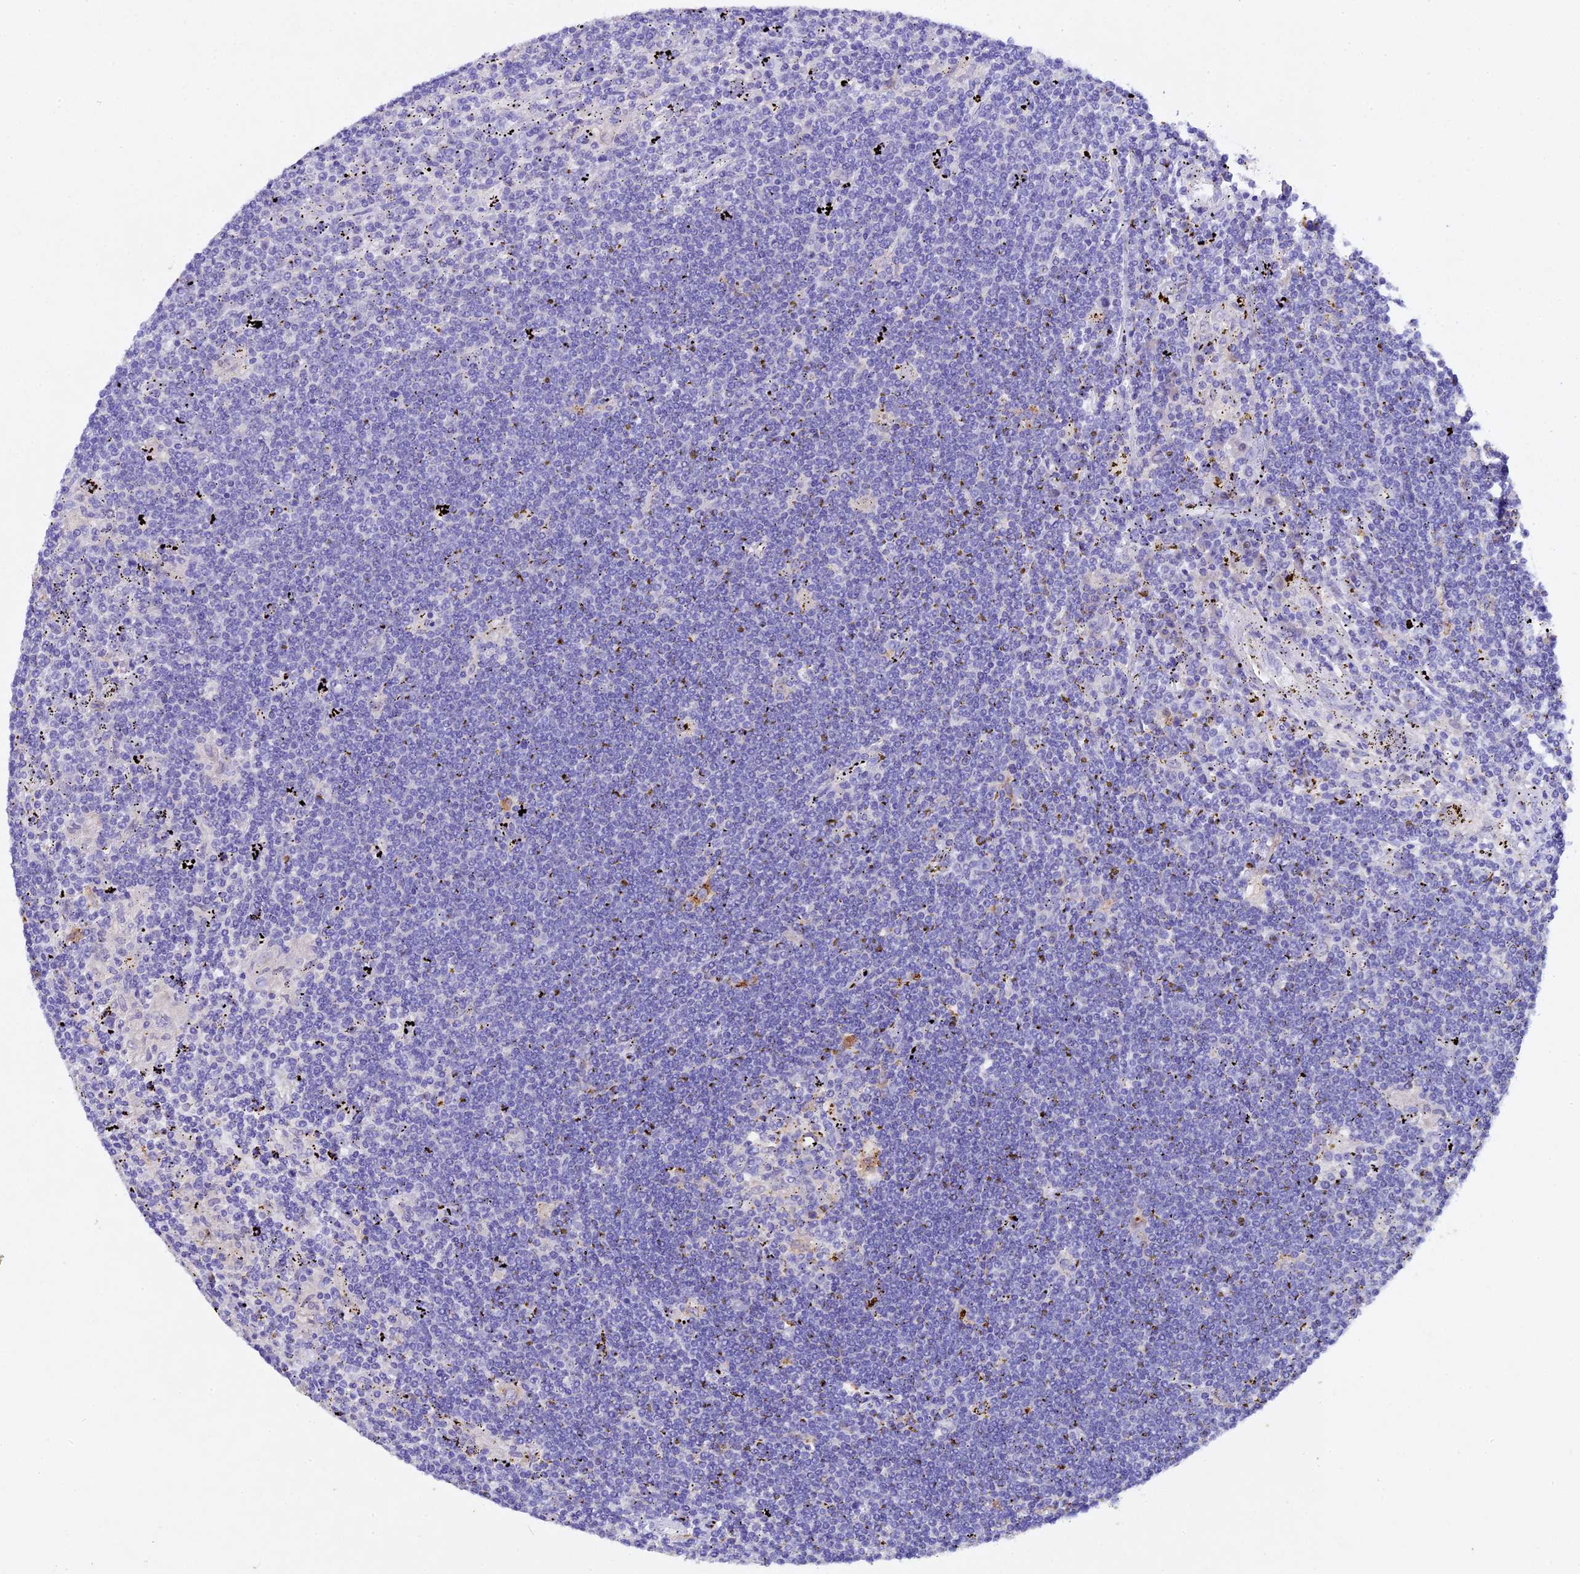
{"staining": {"intensity": "negative", "quantity": "none", "location": "none"}, "tissue": "lymphoma", "cell_type": "Tumor cells", "image_type": "cancer", "snomed": [{"axis": "morphology", "description": "Malignant lymphoma, non-Hodgkin's type, Low grade"}, {"axis": "topography", "description": "Spleen"}], "caption": "IHC photomicrograph of malignant lymphoma, non-Hodgkin's type (low-grade) stained for a protein (brown), which reveals no staining in tumor cells.", "gene": "TGDS", "patient": {"sex": "male", "age": 76}}